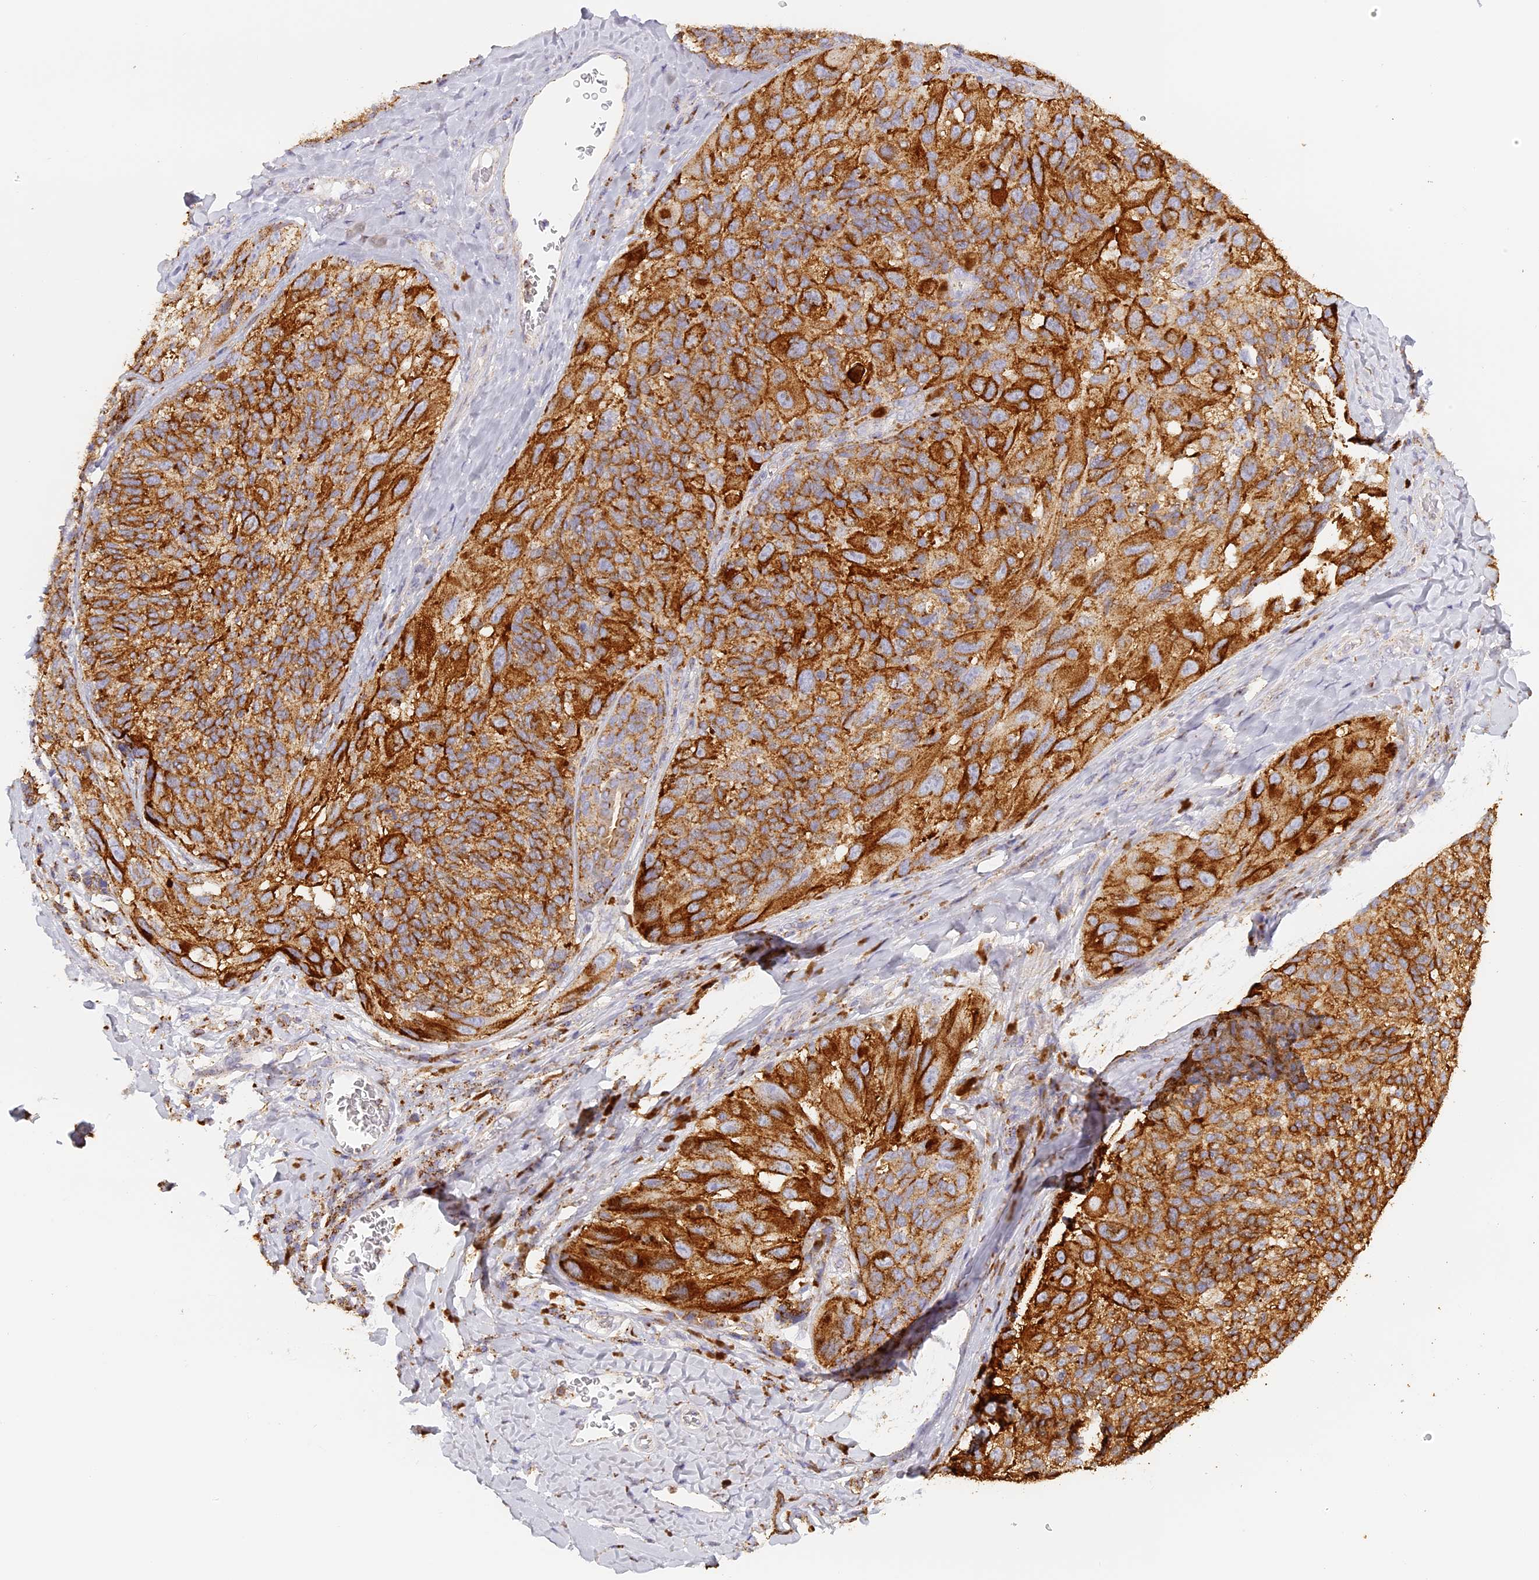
{"staining": {"intensity": "strong", "quantity": ">75%", "location": "cytoplasmic/membranous"}, "tissue": "melanoma", "cell_type": "Tumor cells", "image_type": "cancer", "snomed": [{"axis": "morphology", "description": "Malignant melanoma, NOS"}, {"axis": "topography", "description": "Skin"}], "caption": "Protein expression analysis of malignant melanoma demonstrates strong cytoplasmic/membranous positivity in approximately >75% of tumor cells.", "gene": "LAMP2", "patient": {"sex": "female", "age": 73}}